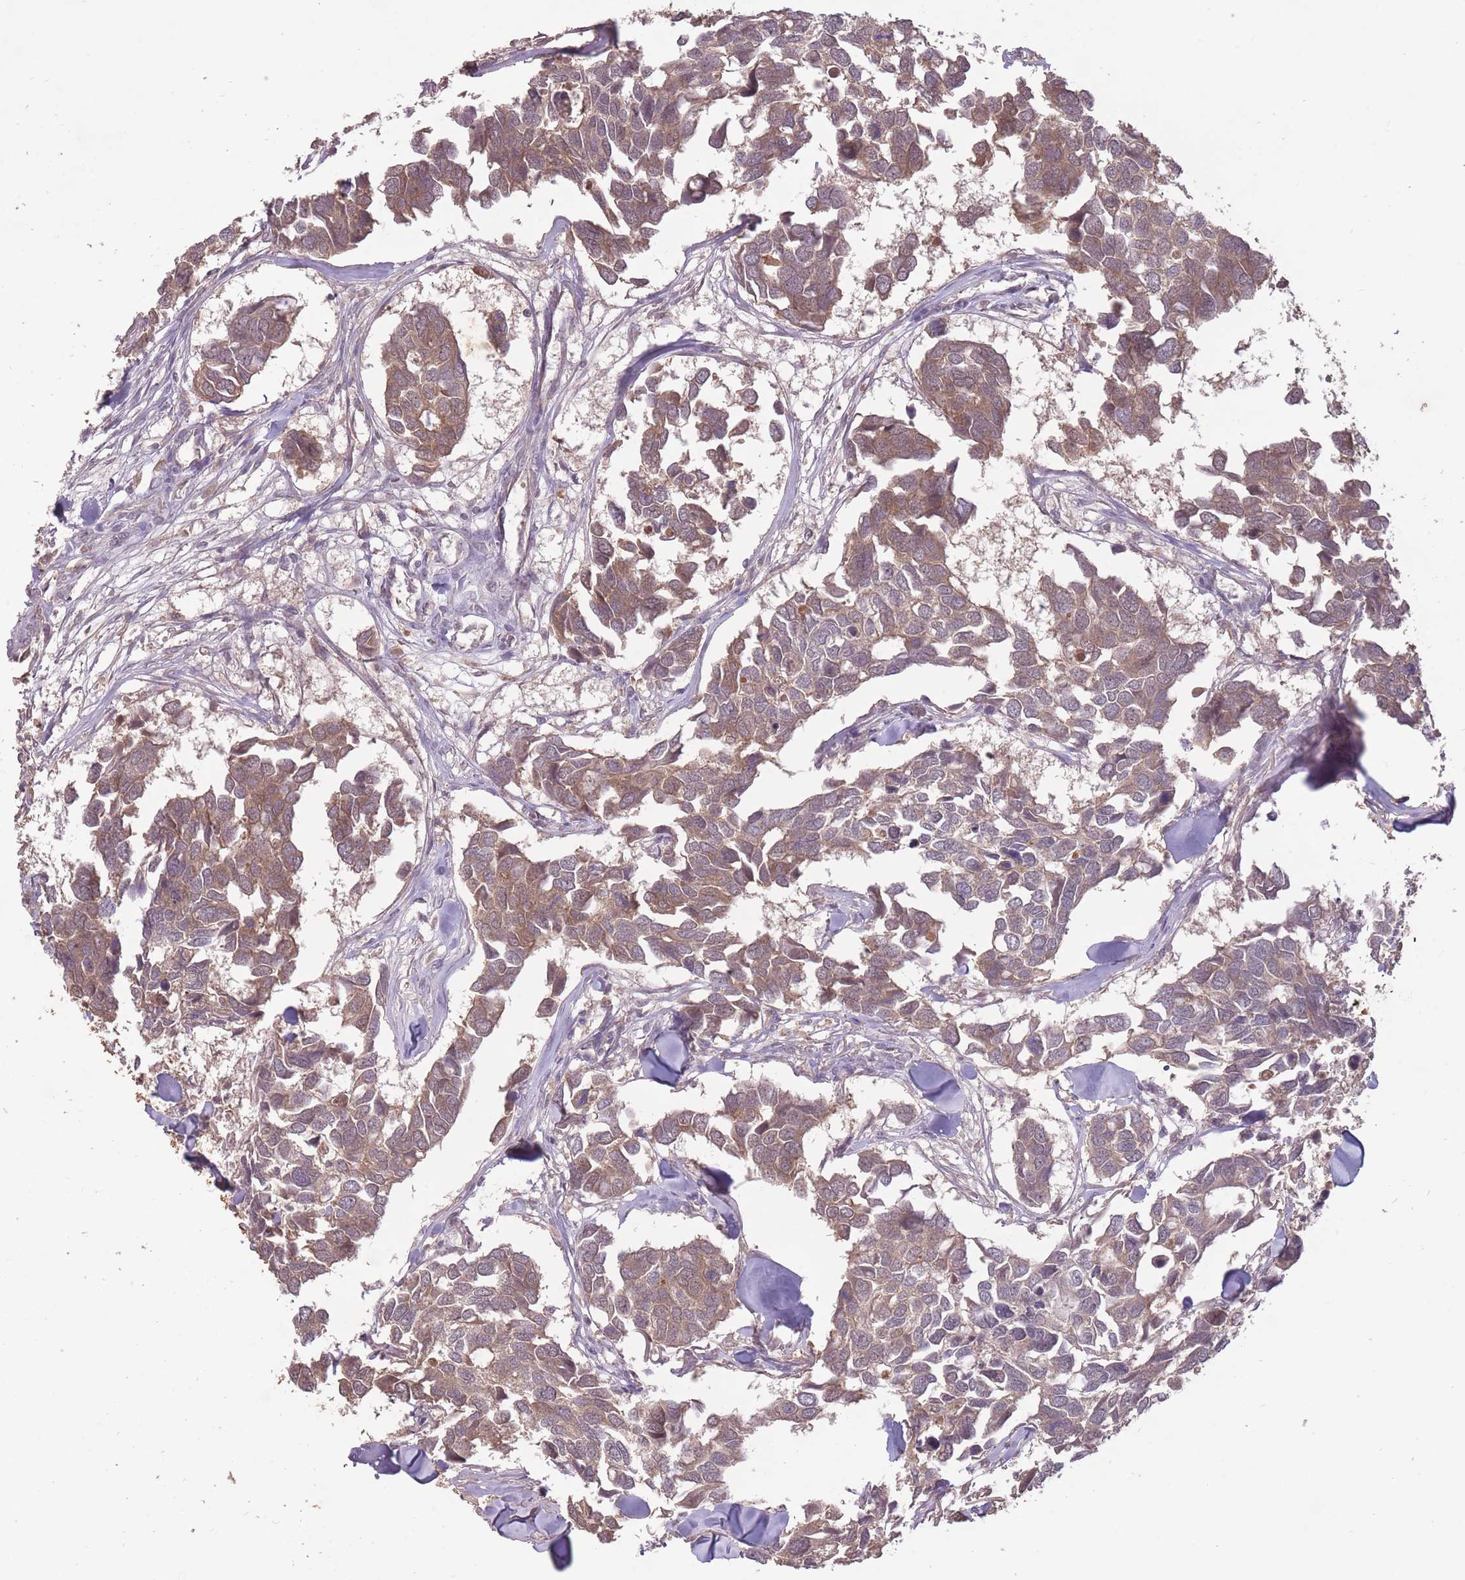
{"staining": {"intensity": "moderate", "quantity": "25%-75%", "location": "cytoplasmic/membranous"}, "tissue": "breast cancer", "cell_type": "Tumor cells", "image_type": "cancer", "snomed": [{"axis": "morphology", "description": "Duct carcinoma"}, {"axis": "topography", "description": "Breast"}], "caption": "The photomicrograph reveals immunohistochemical staining of infiltrating ductal carcinoma (breast). There is moderate cytoplasmic/membranous positivity is identified in approximately 25%-75% of tumor cells. (DAB IHC, brown staining for protein, blue staining for nuclei).", "gene": "LRATD2", "patient": {"sex": "female", "age": 83}}